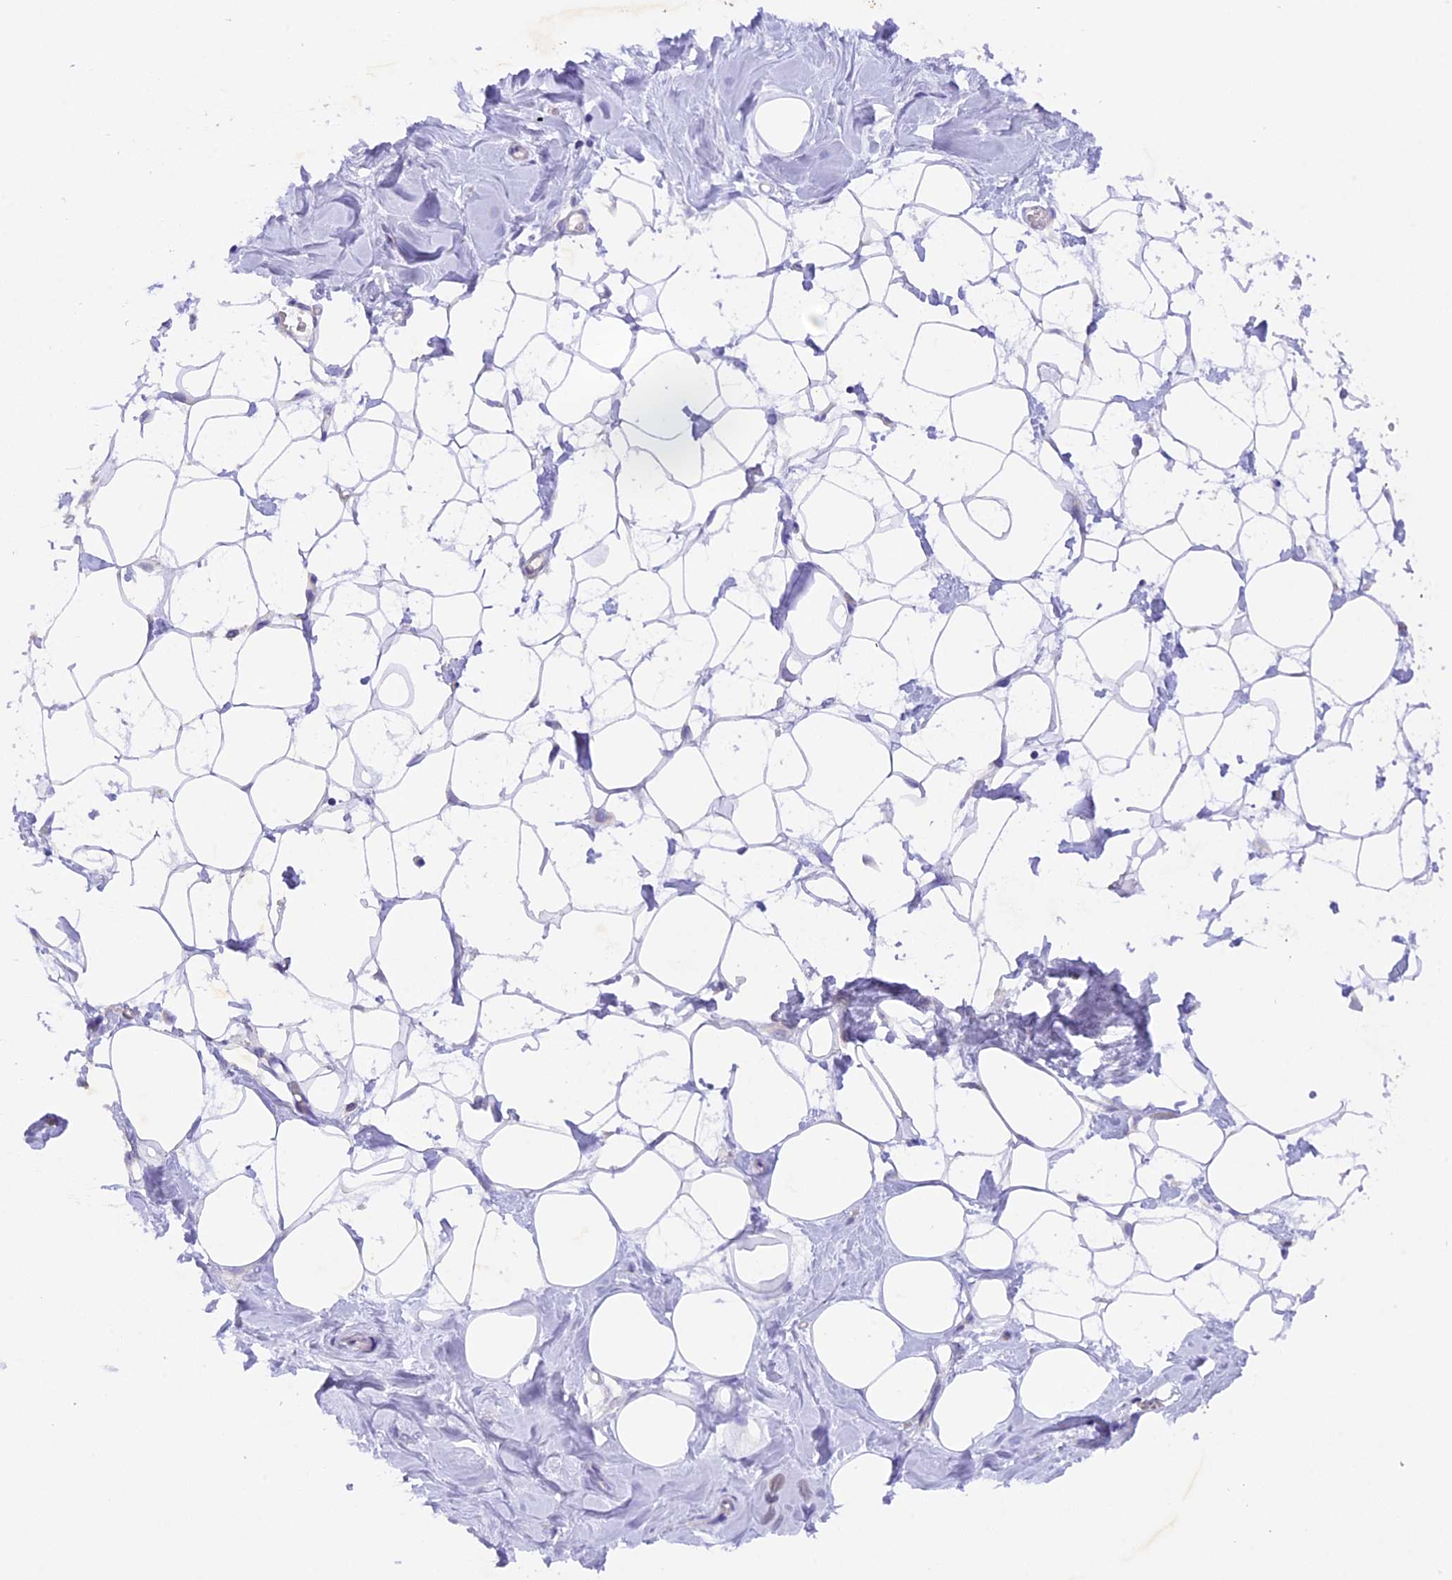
{"staining": {"intensity": "negative", "quantity": "none", "location": "none"}, "tissue": "breast", "cell_type": "Adipocytes", "image_type": "normal", "snomed": [{"axis": "morphology", "description": "Normal tissue, NOS"}, {"axis": "topography", "description": "Breast"}], "caption": "Histopathology image shows no significant protein expression in adipocytes of unremarkable breast.", "gene": "PKIA", "patient": {"sex": "female", "age": 27}}